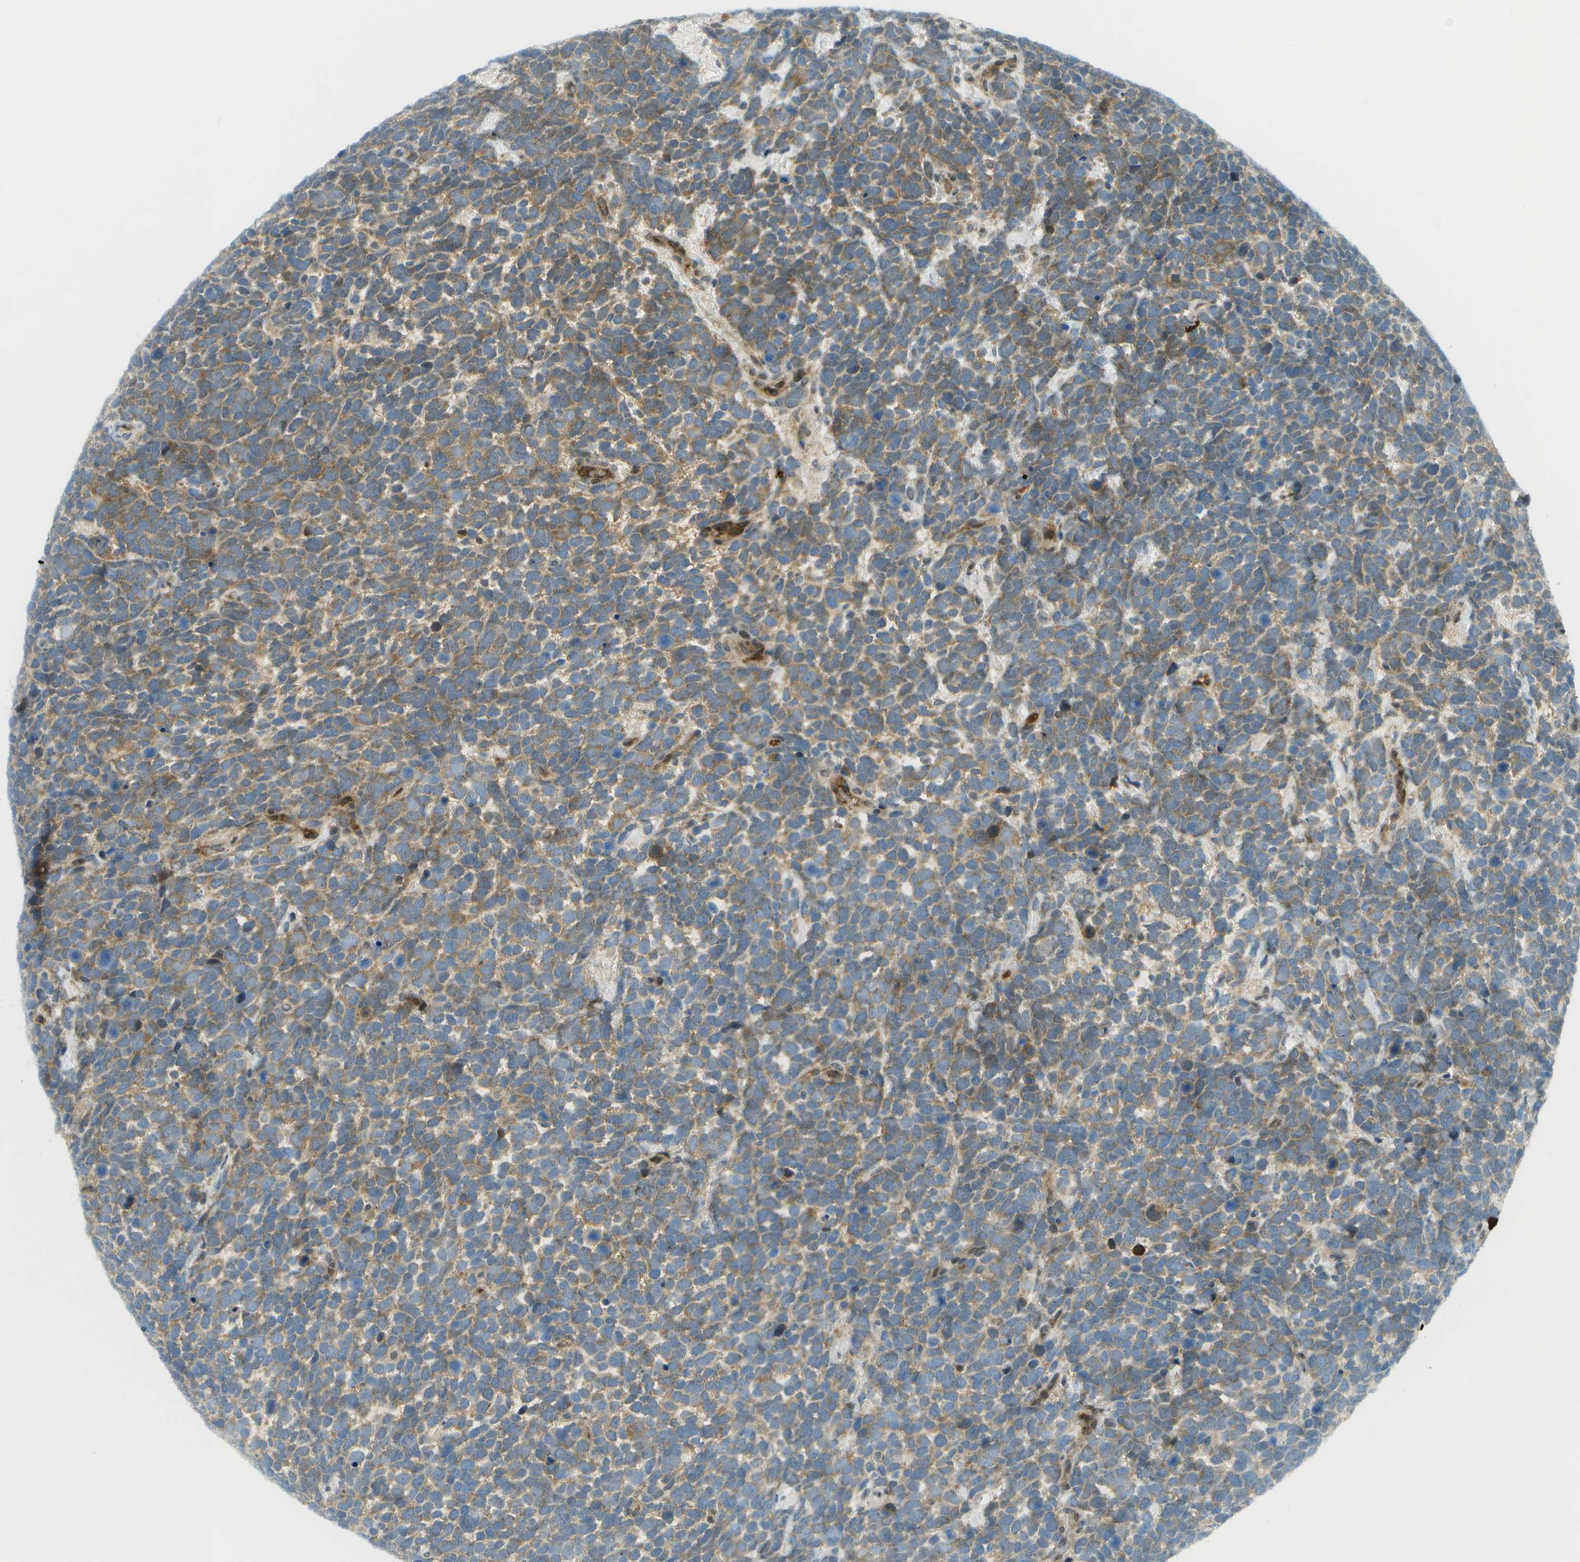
{"staining": {"intensity": "moderate", "quantity": ">75%", "location": "cytoplasmic/membranous"}, "tissue": "urothelial cancer", "cell_type": "Tumor cells", "image_type": "cancer", "snomed": [{"axis": "morphology", "description": "Urothelial carcinoma, High grade"}, {"axis": "topography", "description": "Urinary bladder"}], "caption": "Human urothelial cancer stained with a brown dye exhibits moderate cytoplasmic/membranous positive staining in about >75% of tumor cells.", "gene": "CACNB4", "patient": {"sex": "female", "age": 82}}